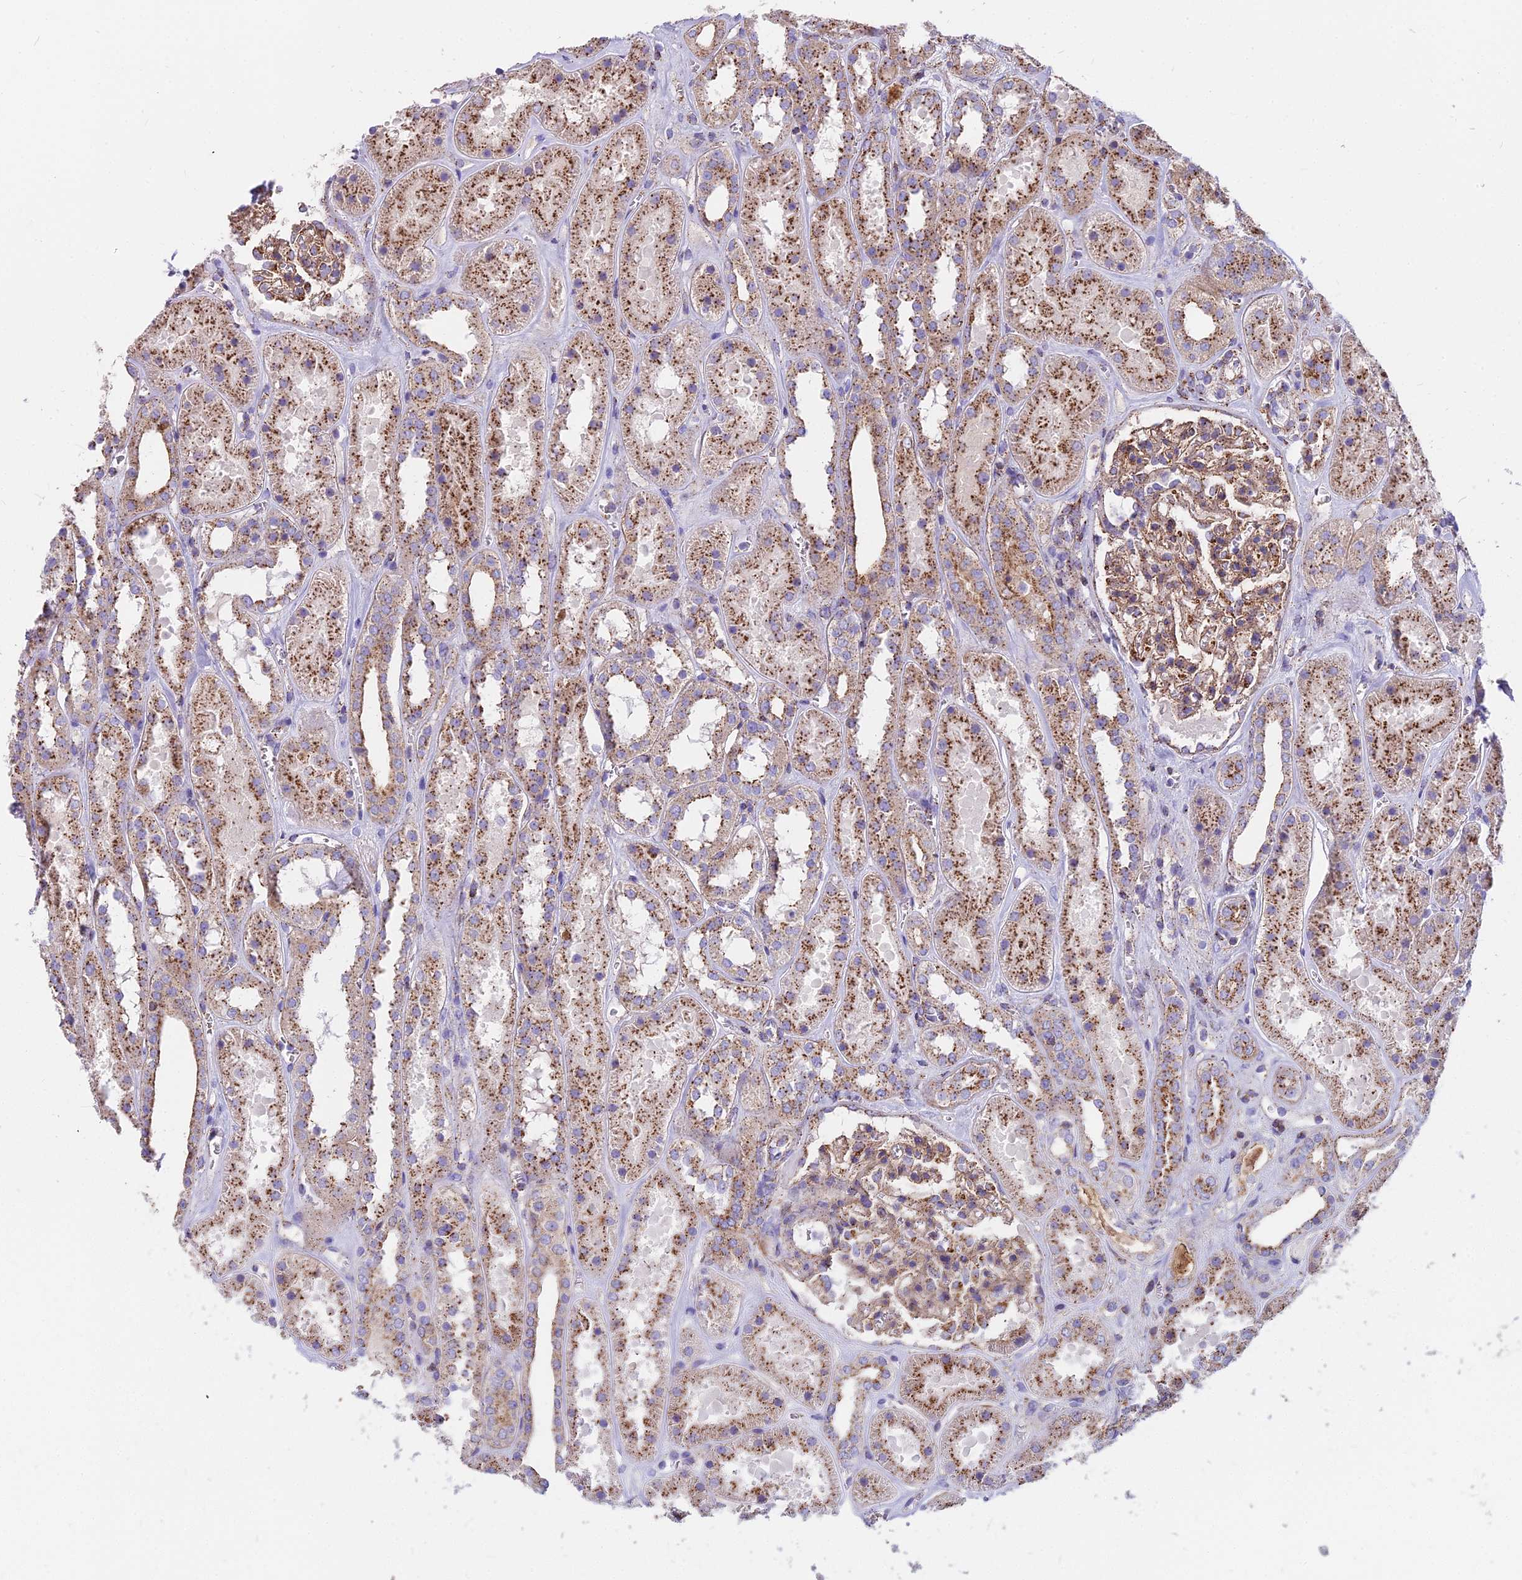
{"staining": {"intensity": "moderate", "quantity": ">75%", "location": "cytoplasmic/membranous"}, "tissue": "kidney", "cell_type": "Cells in glomeruli", "image_type": "normal", "snomed": [{"axis": "morphology", "description": "Normal tissue, NOS"}, {"axis": "topography", "description": "Kidney"}], "caption": "Moderate cytoplasmic/membranous protein expression is seen in about >75% of cells in glomeruli in kidney. Using DAB (brown) and hematoxylin (blue) stains, captured at high magnification using brightfield microscopy.", "gene": "FRMPD1", "patient": {"sex": "female", "age": 41}}